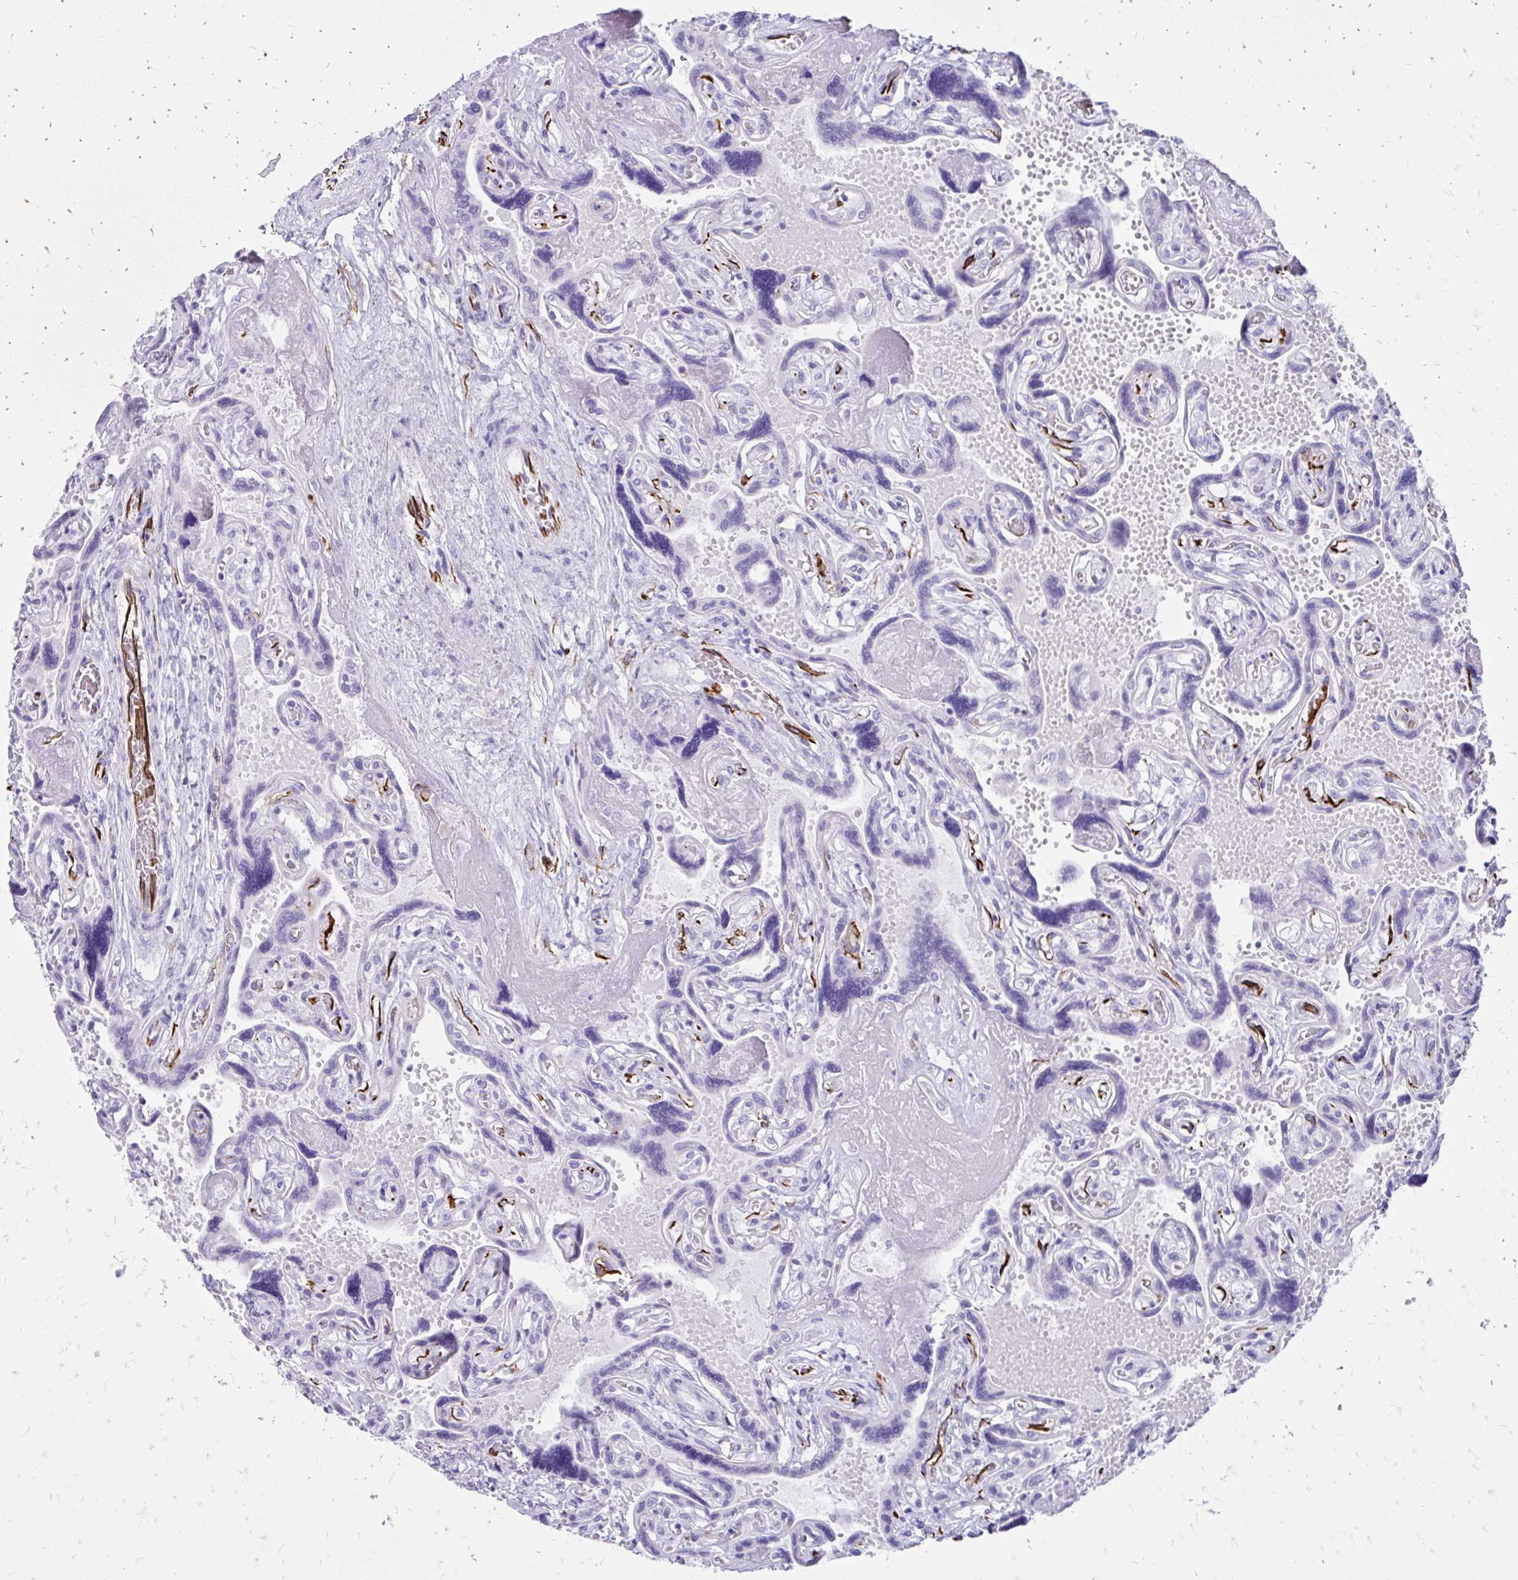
{"staining": {"intensity": "negative", "quantity": "none", "location": "none"}, "tissue": "placenta", "cell_type": "Trophoblastic cells", "image_type": "normal", "snomed": [{"axis": "morphology", "description": "Normal tissue, NOS"}, {"axis": "topography", "description": "Placenta"}], "caption": "The image reveals no staining of trophoblastic cells in unremarkable placenta.", "gene": "ZNF699", "patient": {"sex": "female", "age": 32}}